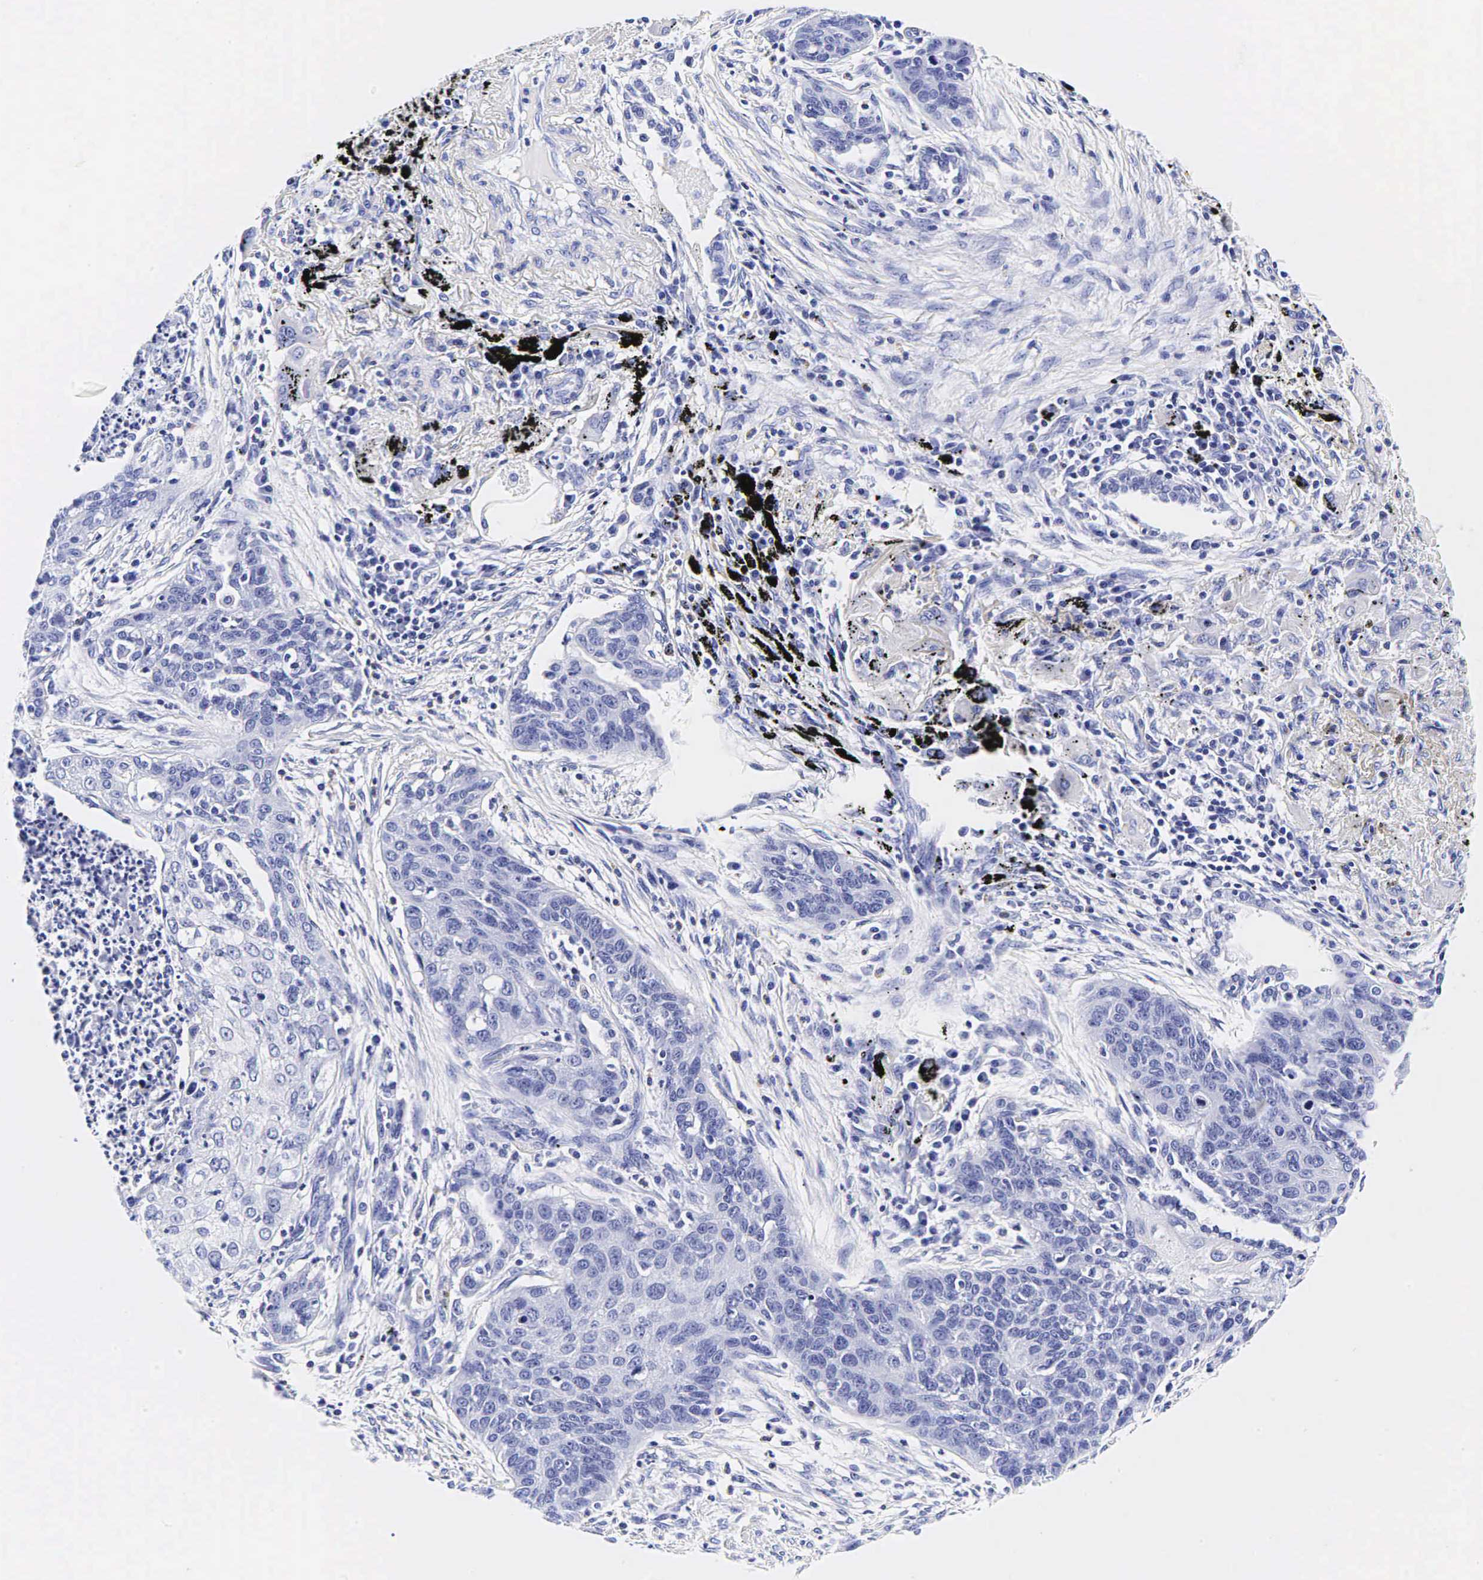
{"staining": {"intensity": "negative", "quantity": "none", "location": "none"}, "tissue": "lung cancer", "cell_type": "Tumor cells", "image_type": "cancer", "snomed": [{"axis": "morphology", "description": "Squamous cell carcinoma, NOS"}, {"axis": "topography", "description": "Lung"}], "caption": "Protein analysis of lung squamous cell carcinoma demonstrates no significant positivity in tumor cells.", "gene": "GAST", "patient": {"sex": "male", "age": 71}}